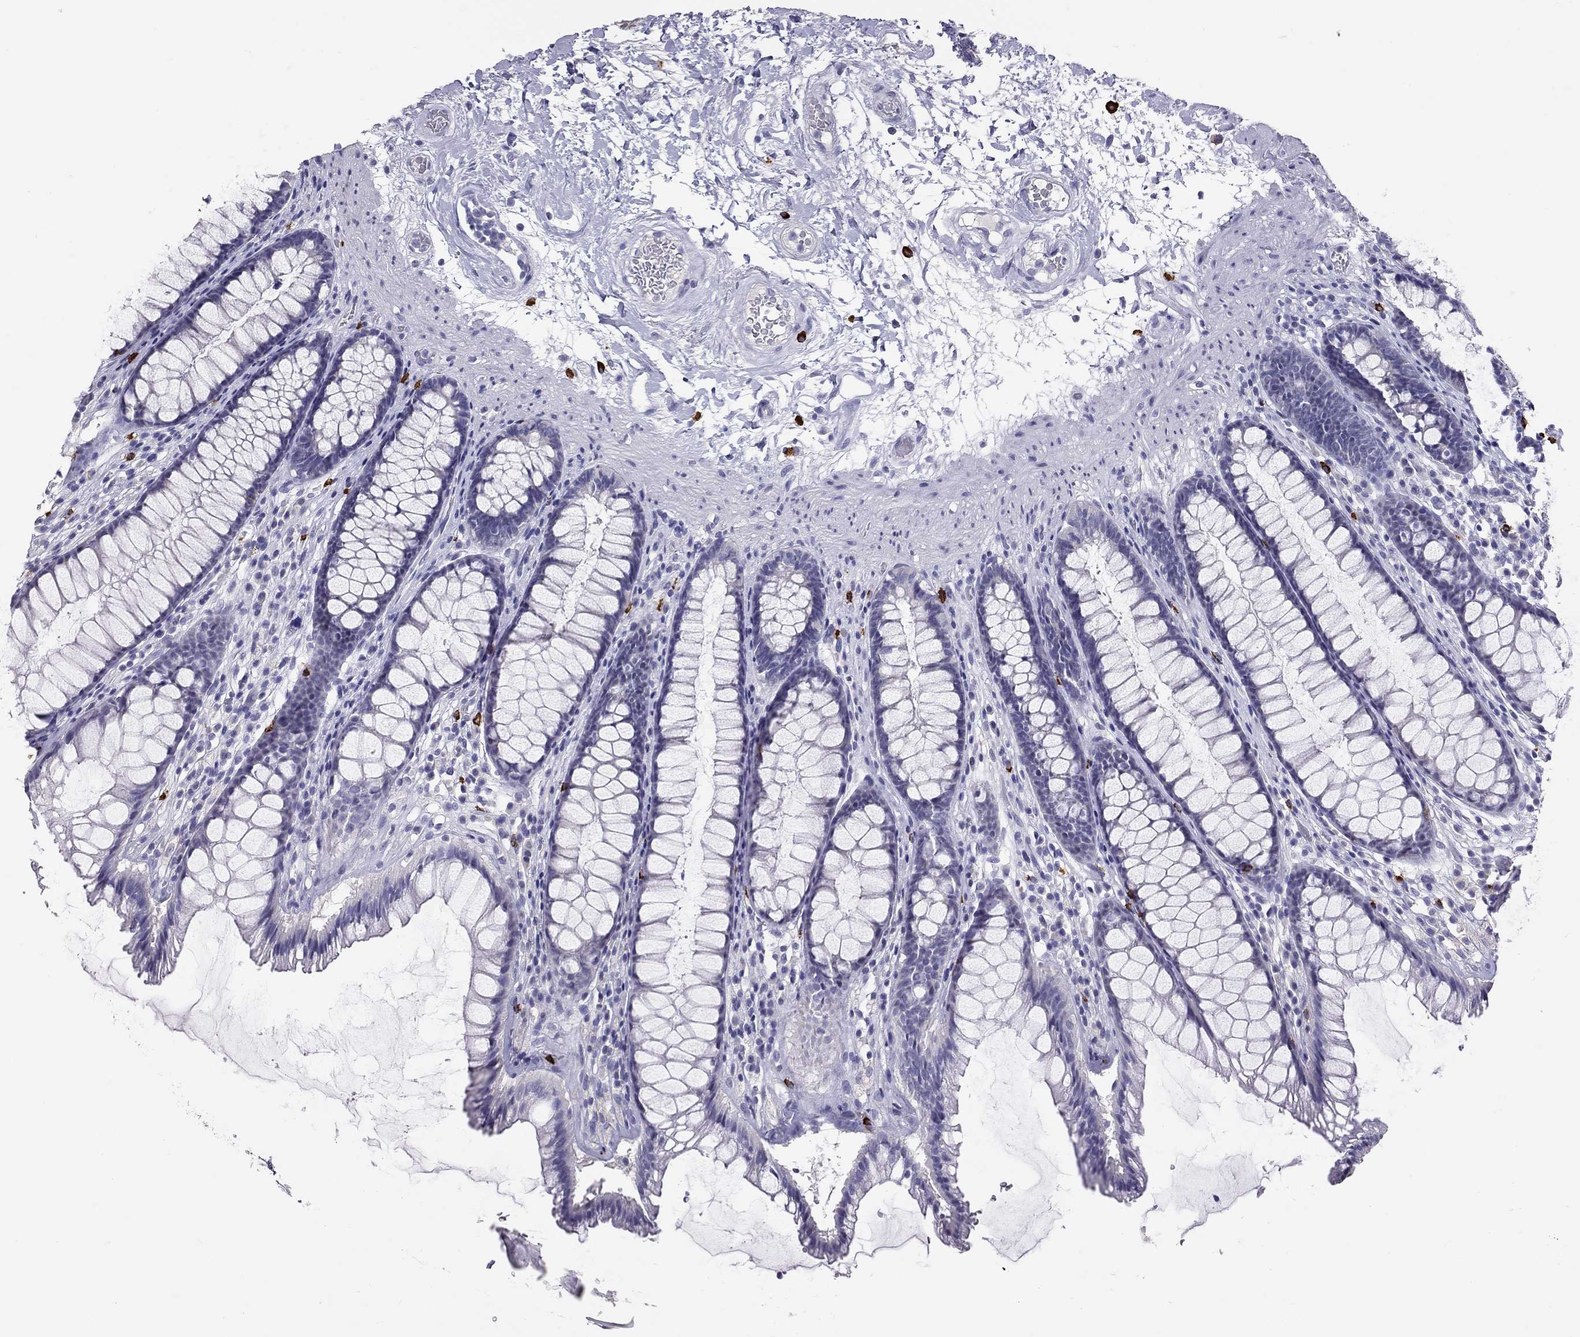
{"staining": {"intensity": "negative", "quantity": "none", "location": "none"}, "tissue": "rectum", "cell_type": "Glandular cells", "image_type": "normal", "snomed": [{"axis": "morphology", "description": "Normal tissue, NOS"}, {"axis": "topography", "description": "Rectum"}], "caption": "Immunohistochemistry image of normal rectum: human rectum stained with DAB (3,3'-diaminobenzidine) reveals no significant protein expression in glandular cells.", "gene": "IL17REL", "patient": {"sex": "male", "age": 72}}